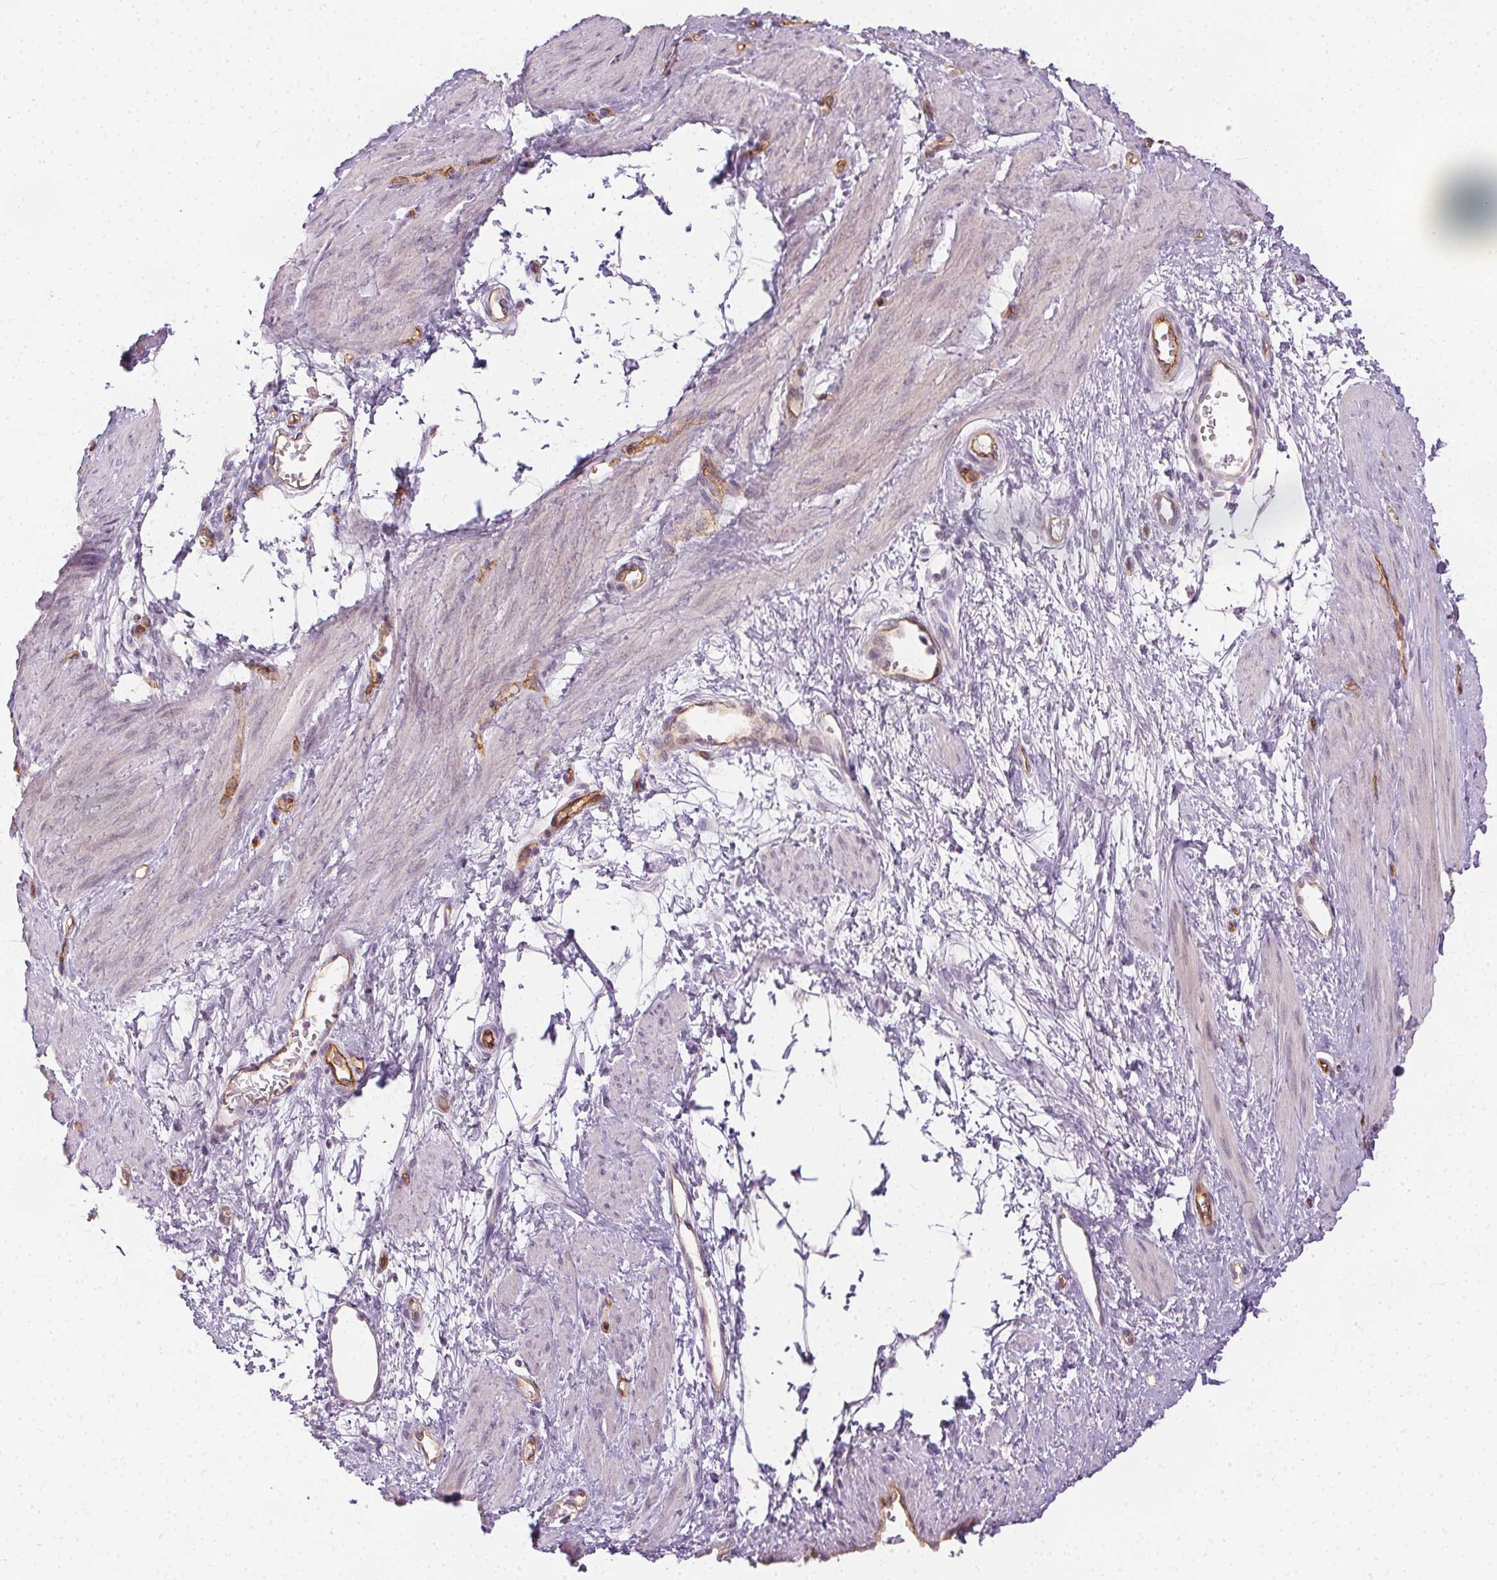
{"staining": {"intensity": "negative", "quantity": "none", "location": "none"}, "tissue": "smooth muscle", "cell_type": "Smooth muscle cells", "image_type": "normal", "snomed": [{"axis": "morphology", "description": "Normal tissue, NOS"}, {"axis": "topography", "description": "Smooth muscle"}, {"axis": "topography", "description": "Uterus"}], "caption": "The IHC photomicrograph has no significant positivity in smooth muscle cells of smooth muscle.", "gene": "PODXL", "patient": {"sex": "female", "age": 39}}